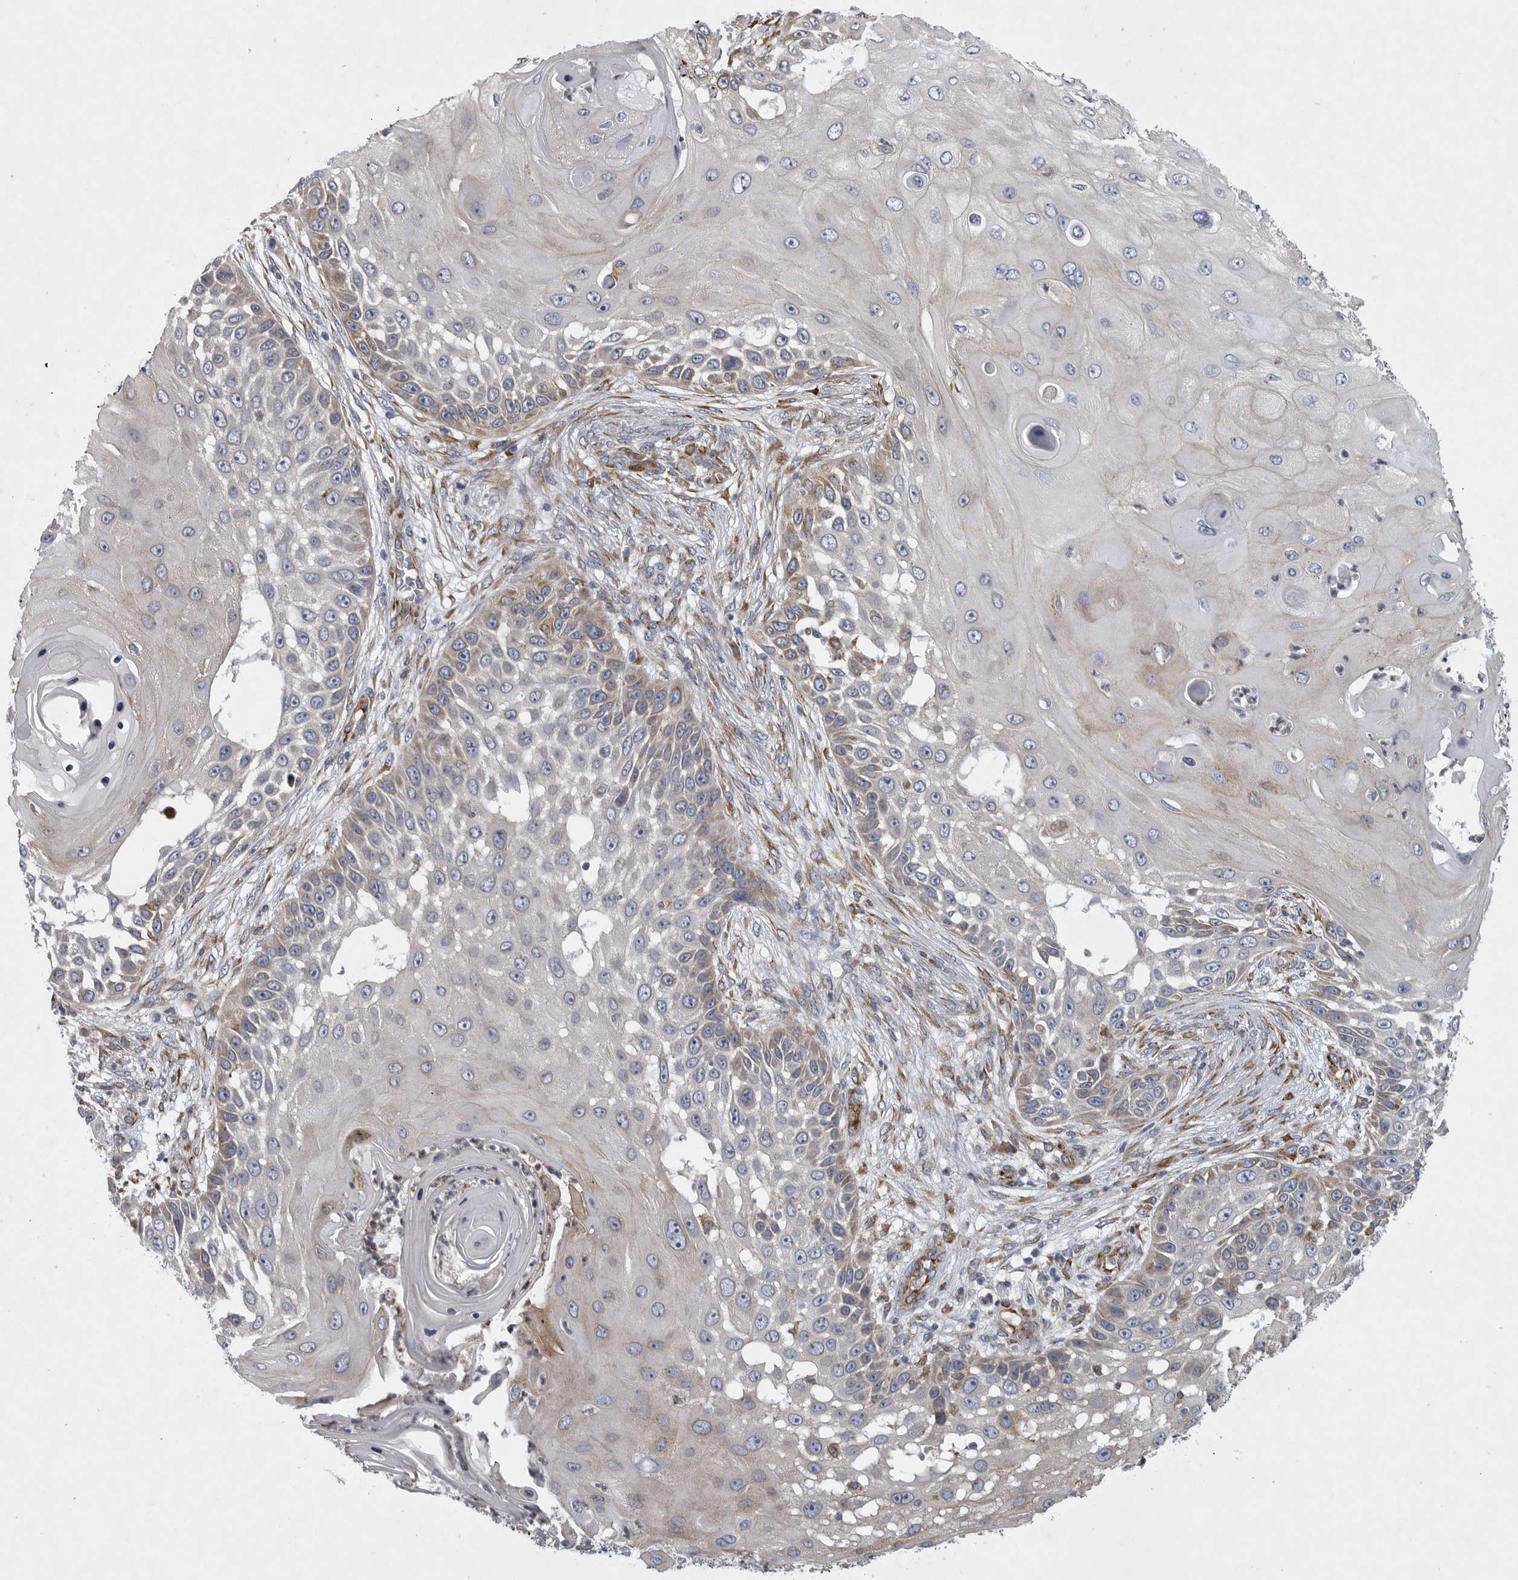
{"staining": {"intensity": "moderate", "quantity": "<25%", "location": "cytoplasmic/membranous"}, "tissue": "skin cancer", "cell_type": "Tumor cells", "image_type": "cancer", "snomed": [{"axis": "morphology", "description": "Squamous cell carcinoma, NOS"}, {"axis": "topography", "description": "Skin"}], "caption": "An immunohistochemistry (IHC) photomicrograph of tumor tissue is shown. Protein staining in brown shows moderate cytoplasmic/membranous positivity in skin cancer within tumor cells.", "gene": "MINPP1", "patient": {"sex": "female", "age": 44}}